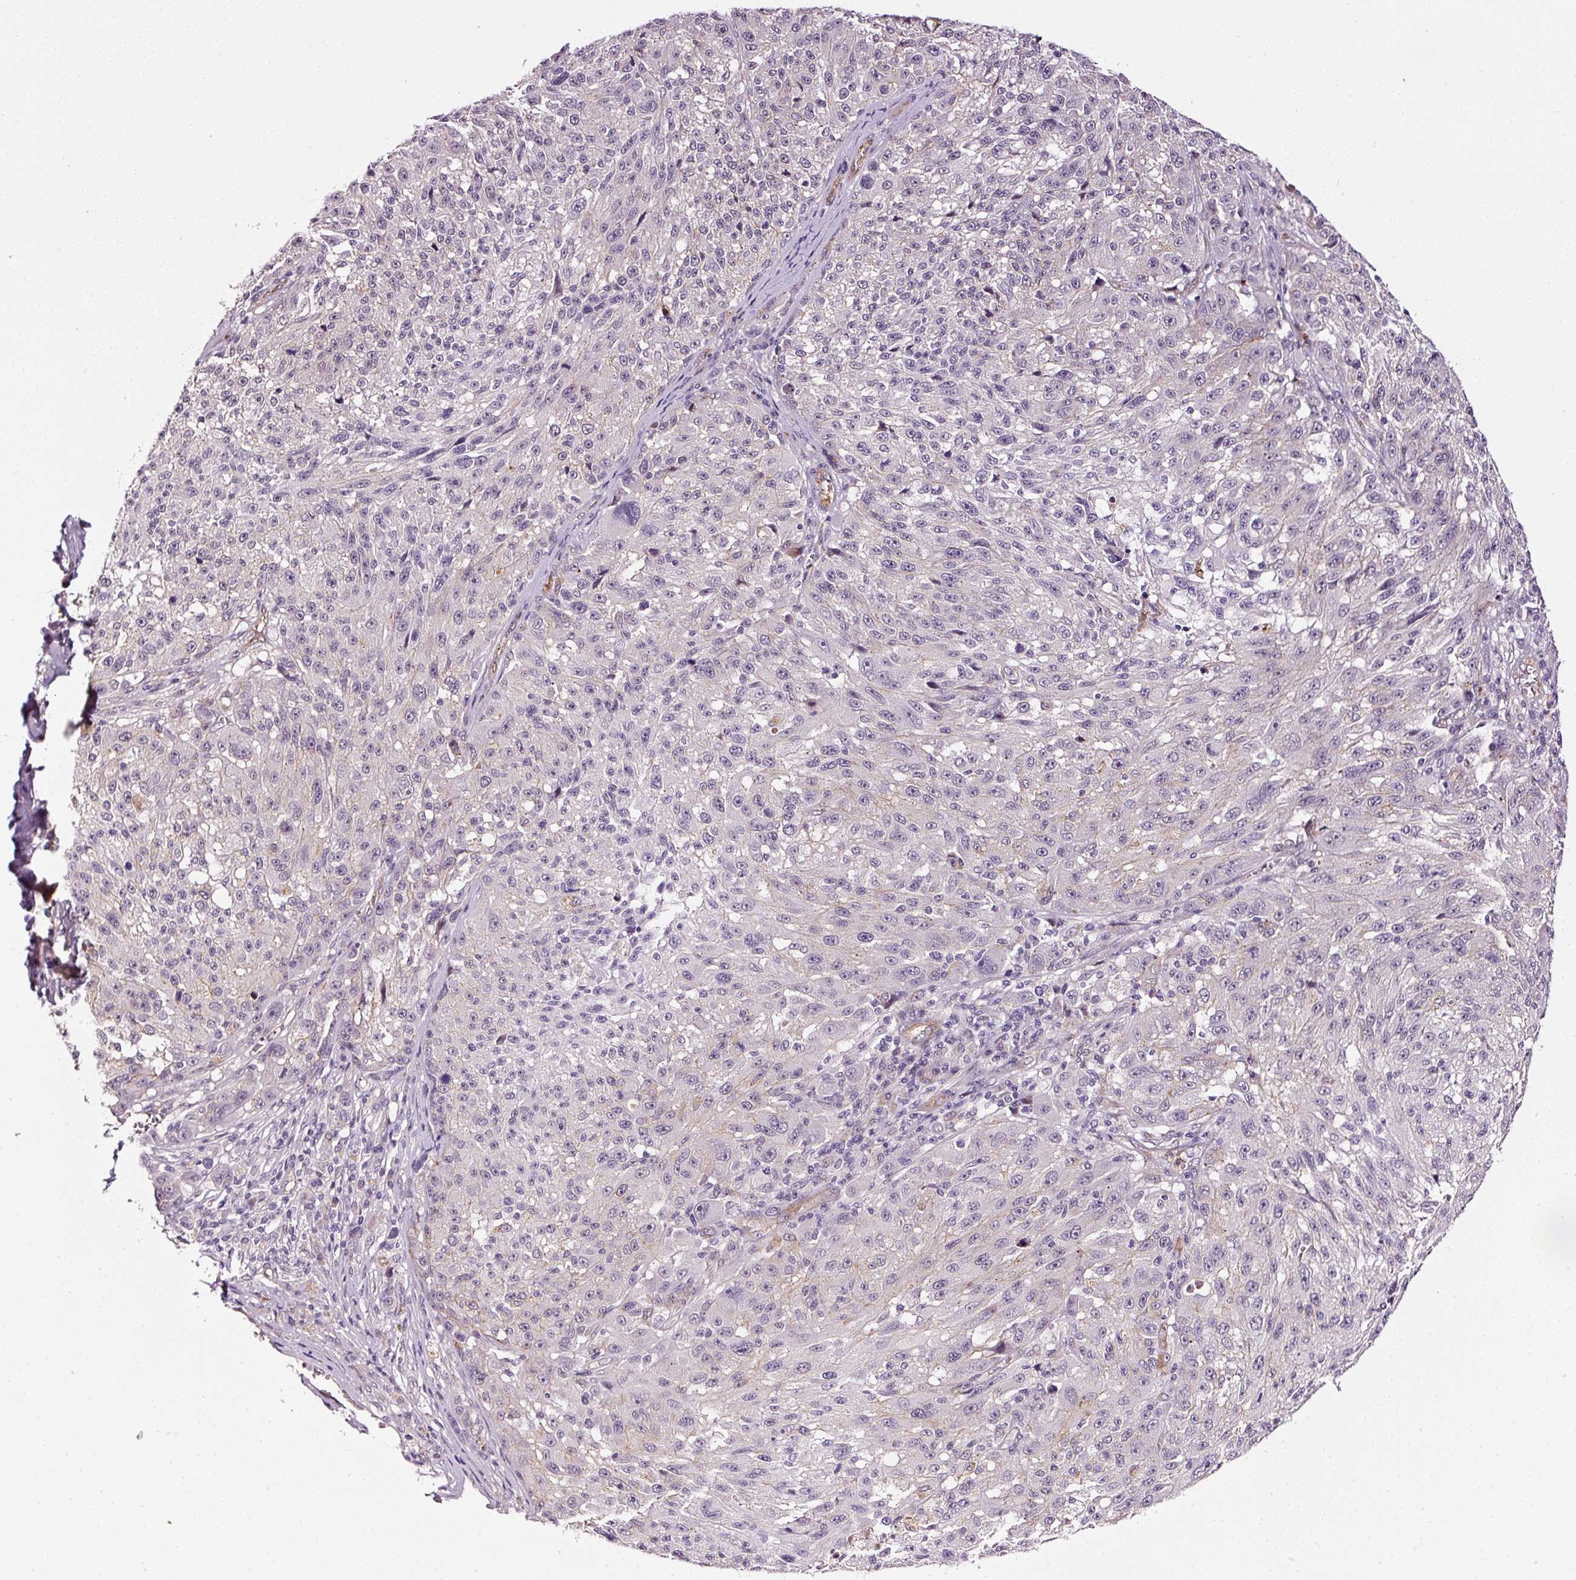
{"staining": {"intensity": "negative", "quantity": "none", "location": "none"}, "tissue": "melanoma", "cell_type": "Tumor cells", "image_type": "cancer", "snomed": [{"axis": "morphology", "description": "Malignant melanoma, NOS"}, {"axis": "topography", "description": "Skin"}], "caption": "Immunohistochemistry (IHC) histopathology image of malignant melanoma stained for a protein (brown), which exhibits no expression in tumor cells. (Brightfield microscopy of DAB (3,3'-diaminobenzidine) IHC at high magnification).", "gene": "ABCB4", "patient": {"sex": "male", "age": 53}}